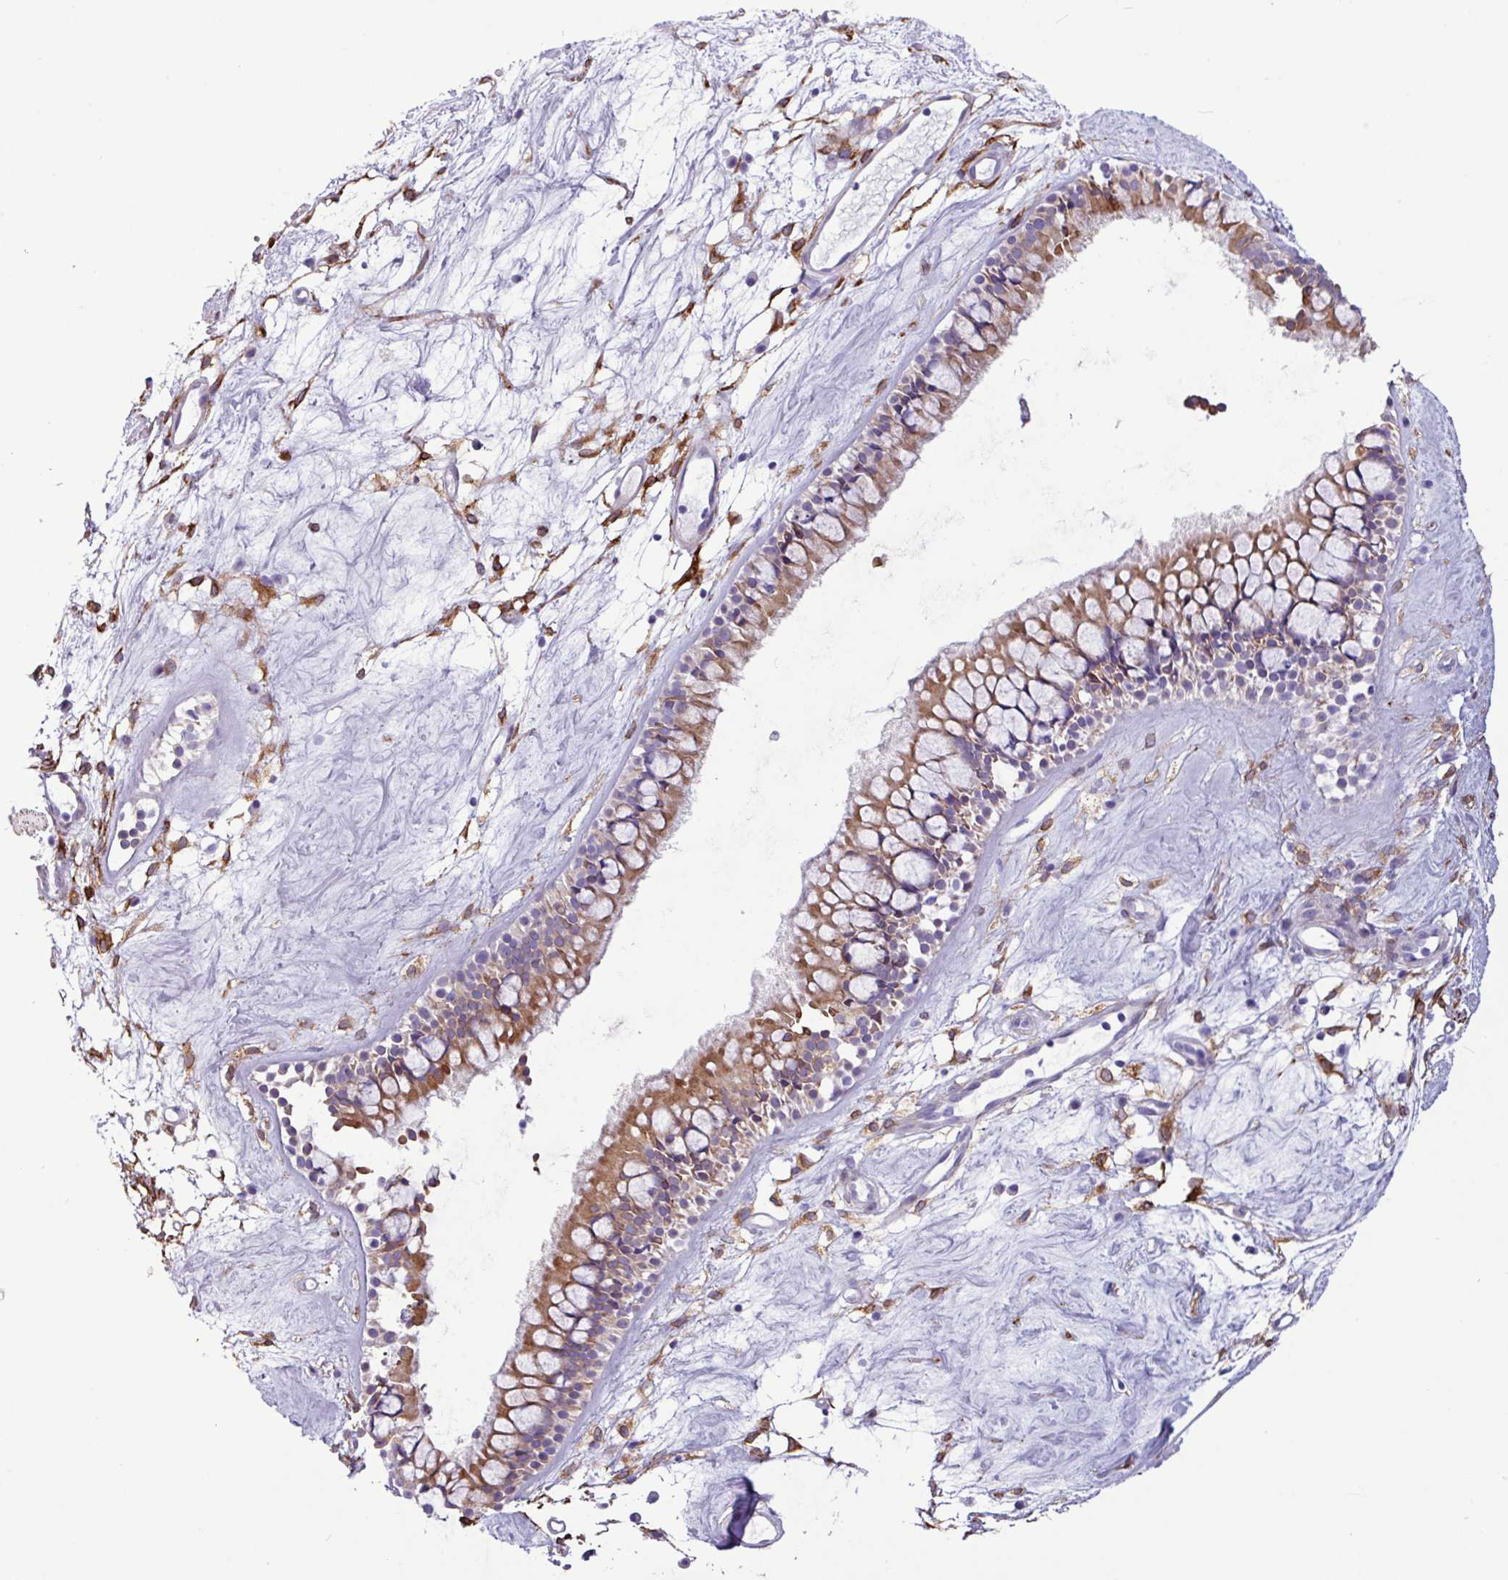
{"staining": {"intensity": "moderate", "quantity": "25%-75%", "location": "cytoplasmic/membranous"}, "tissue": "nasopharynx", "cell_type": "Respiratory epithelial cells", "image_type": "normal", "snomed": [{"axis": "morphology", "description": "Normal tissue, NOS"}, {"axis": "topography", "description": "Nasopharynx"}], "caption": "Moderate cytoplasmic/membranous expression is appreciated in about 25%-75% of respiratory epithelial cells in normal nasopharynx.", "gene": "SLC38A1", "patient": {"sex": "male", "age": 63}}